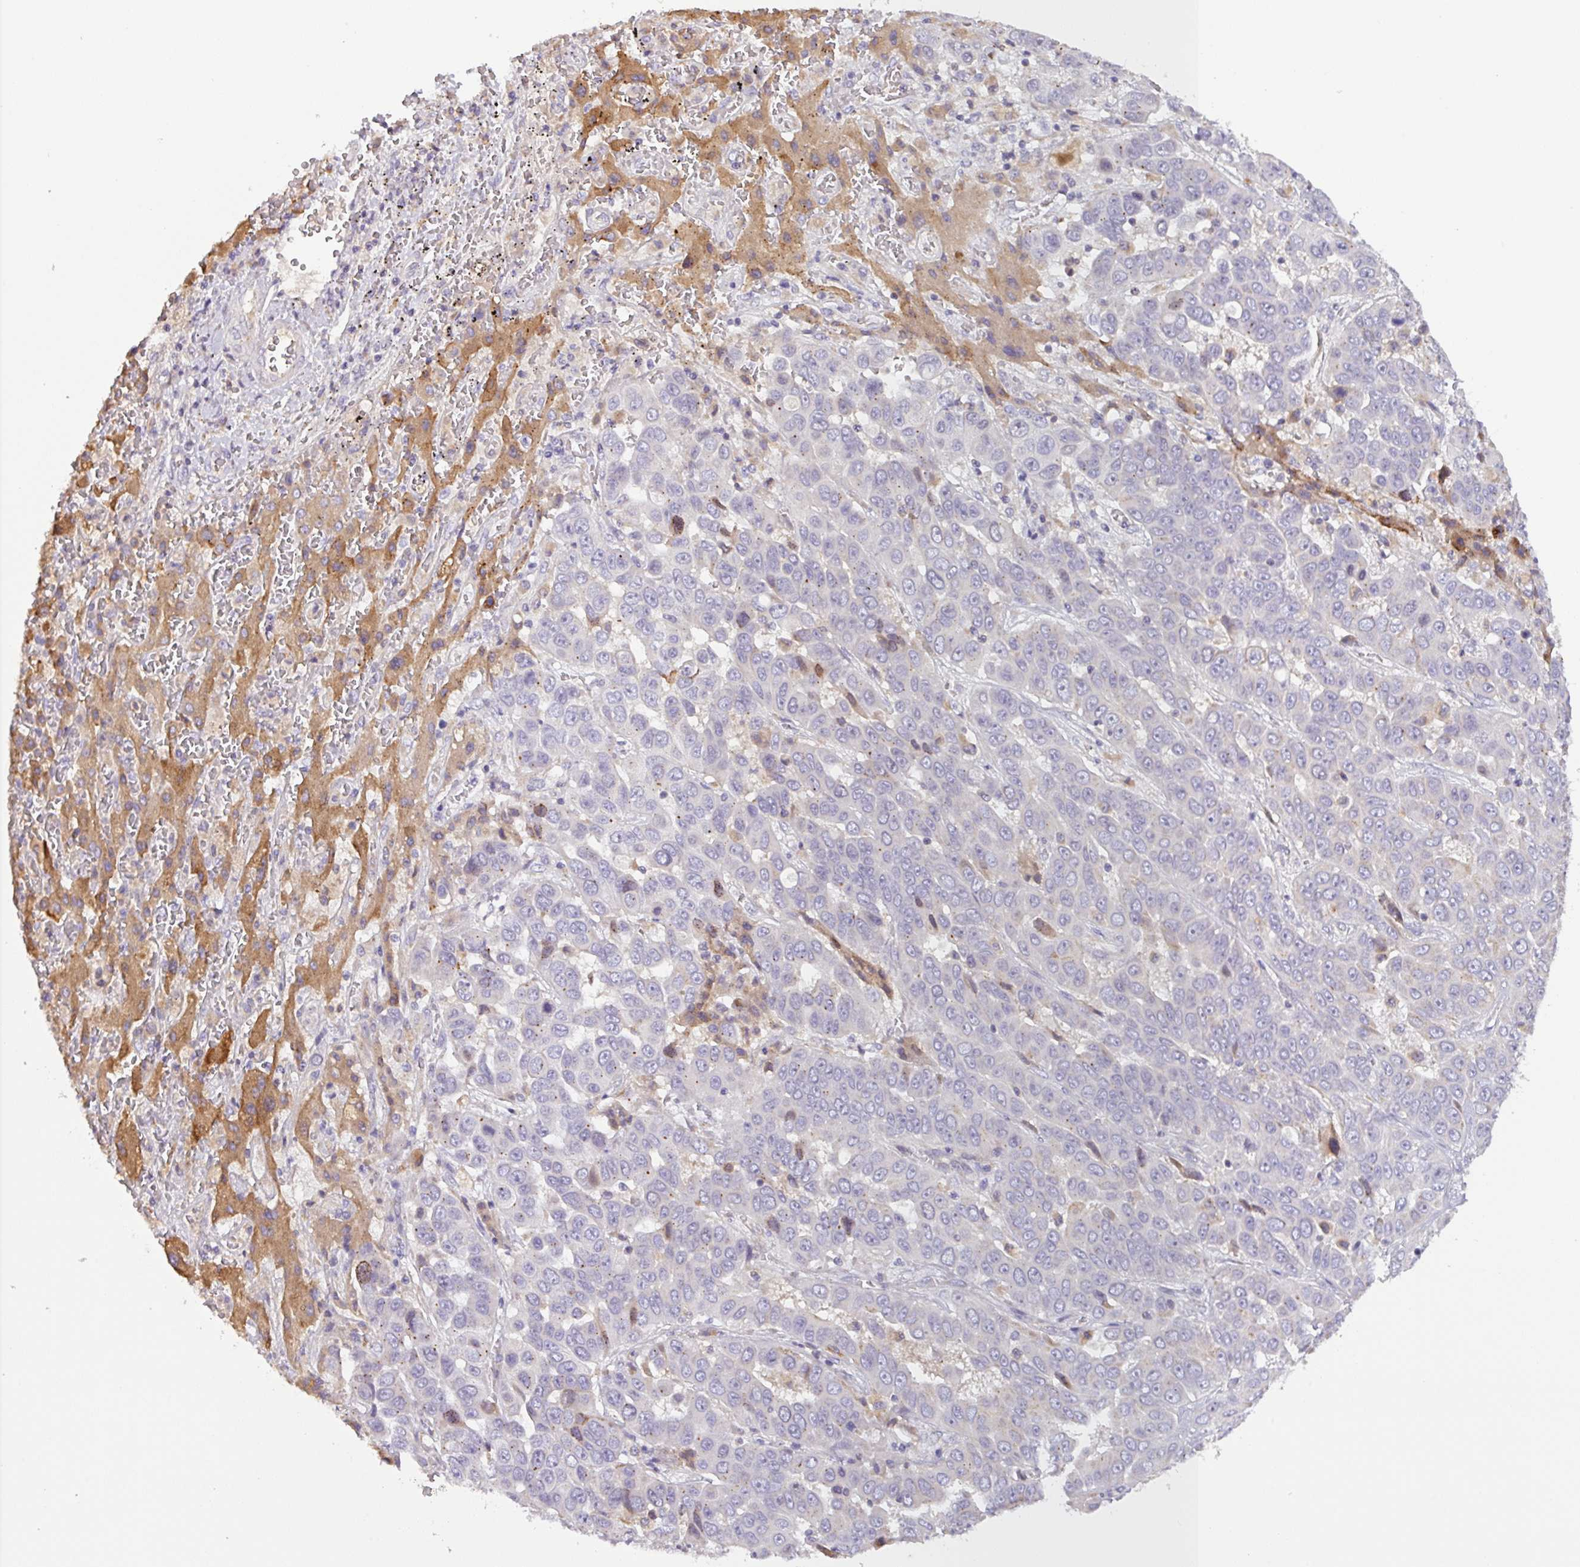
{"staining": {"intensity": "negative", "quantity": "none", "location": "none"}, "tissue": "liver cancer", "cell_type": "Tumor cells", "image_type": "cancer", "snomed": [{"axis": "morphology", "description": "Cholangiocarcinoma"}, {"axis": "topography", "description": "Liver"}], "caption": "There is no significant staining in tumor cells of liver cancer. (Stains: DAB IHC with hematoxylin counter stain, Microscopy: brightfield microscopy at high magnification).", "gene": "SFTPB", "patient": {"sex": "female", "age": 52}}